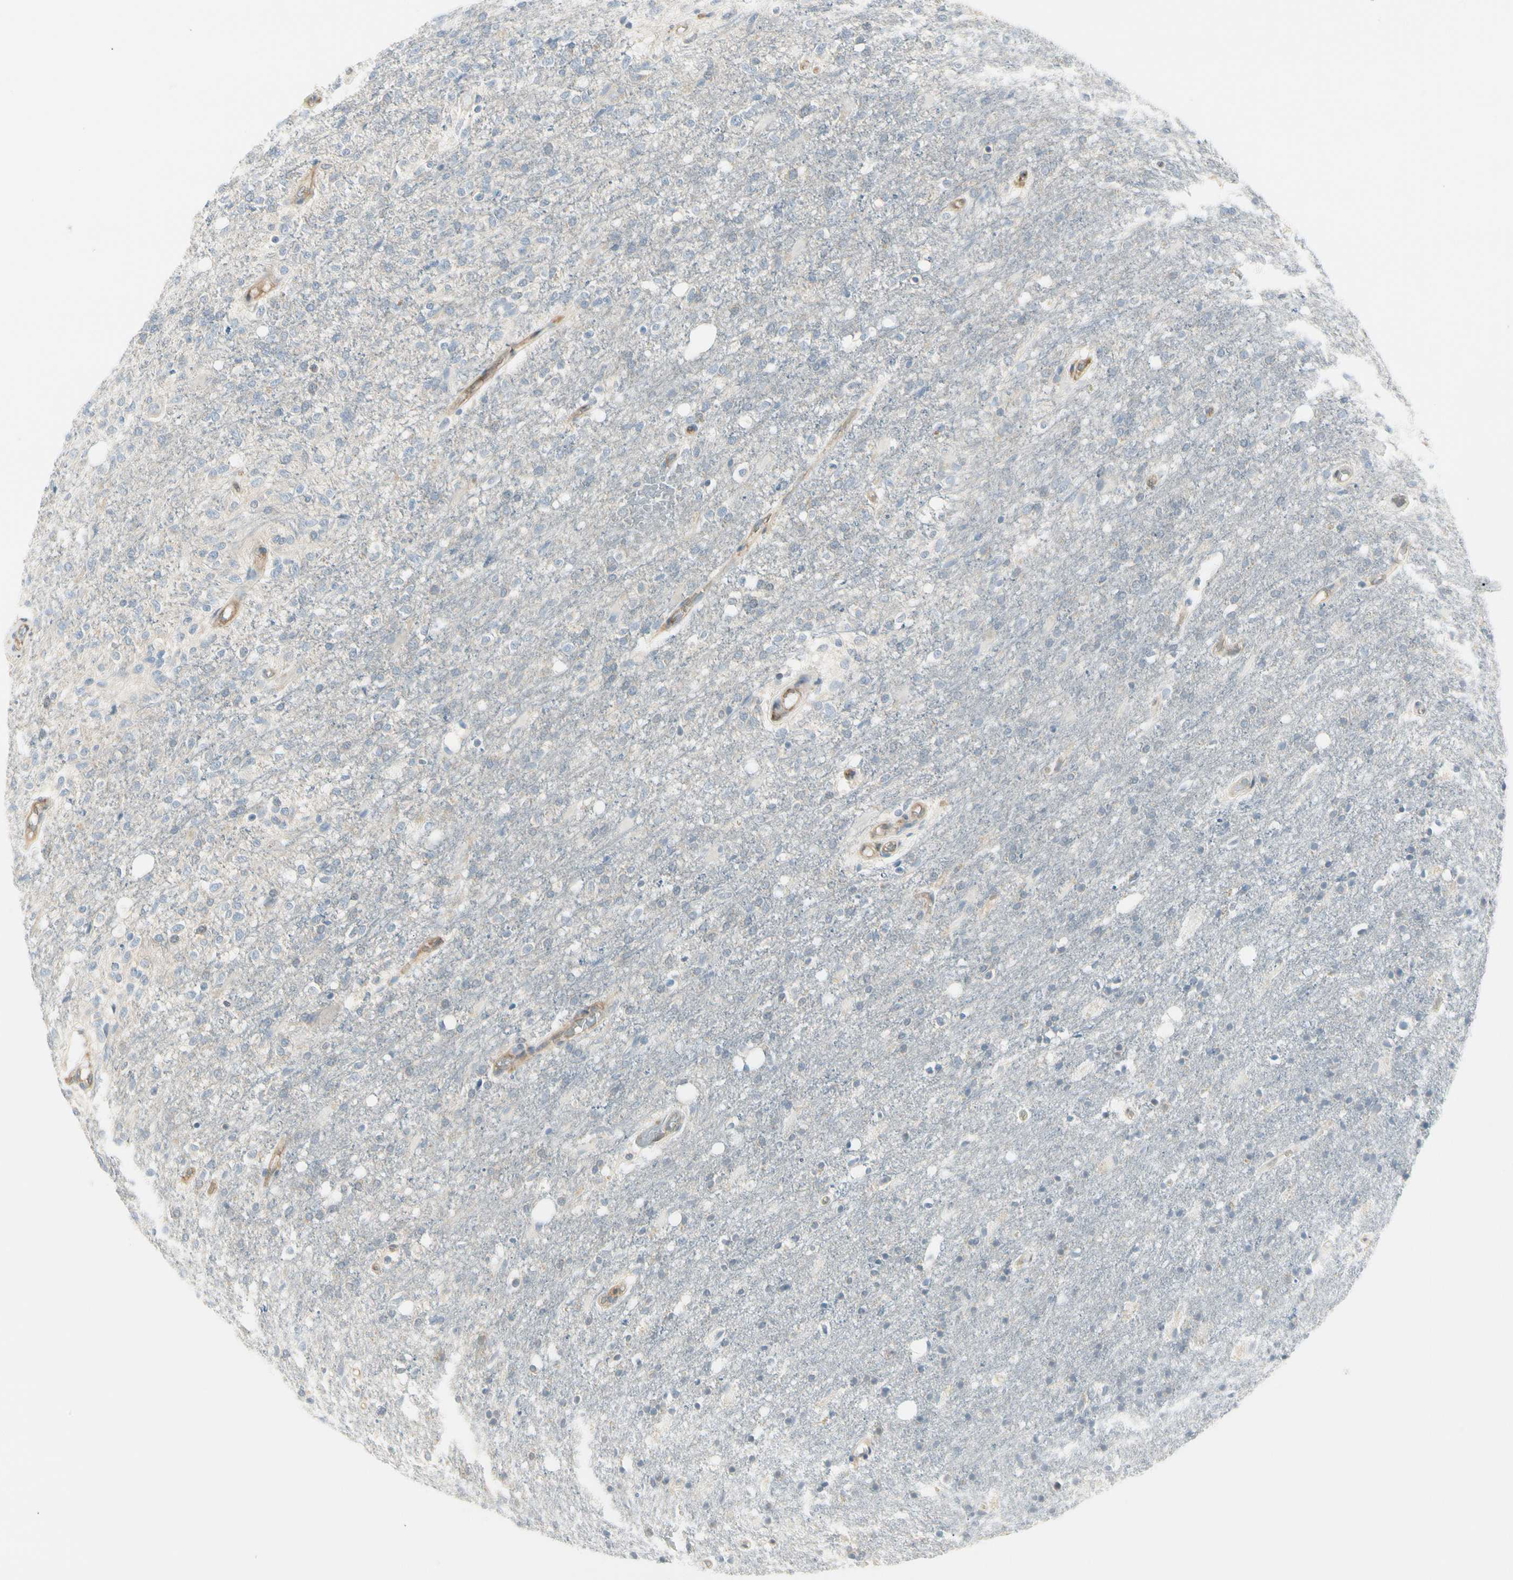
{"staining": {"intensity": "negative", "quantity": "none", "location": "none"}, "tissue": "glioma", "cell_type": "Tumor cells", "image_type": "cancer", "snomed": [{"axis": "morphology", "description": "Normal tissue, NOS"}, {"axis": "morphology", "description": "Glioma, malignant, High grade"}, {"axis": "topography", "description": "Cerebral cortex"}], "caption": "Micrograph shows no protein staining in tumor cells of glioma tissue.", "gene": "AGFG1", "patient": {"sex": "male", "age": 77}}